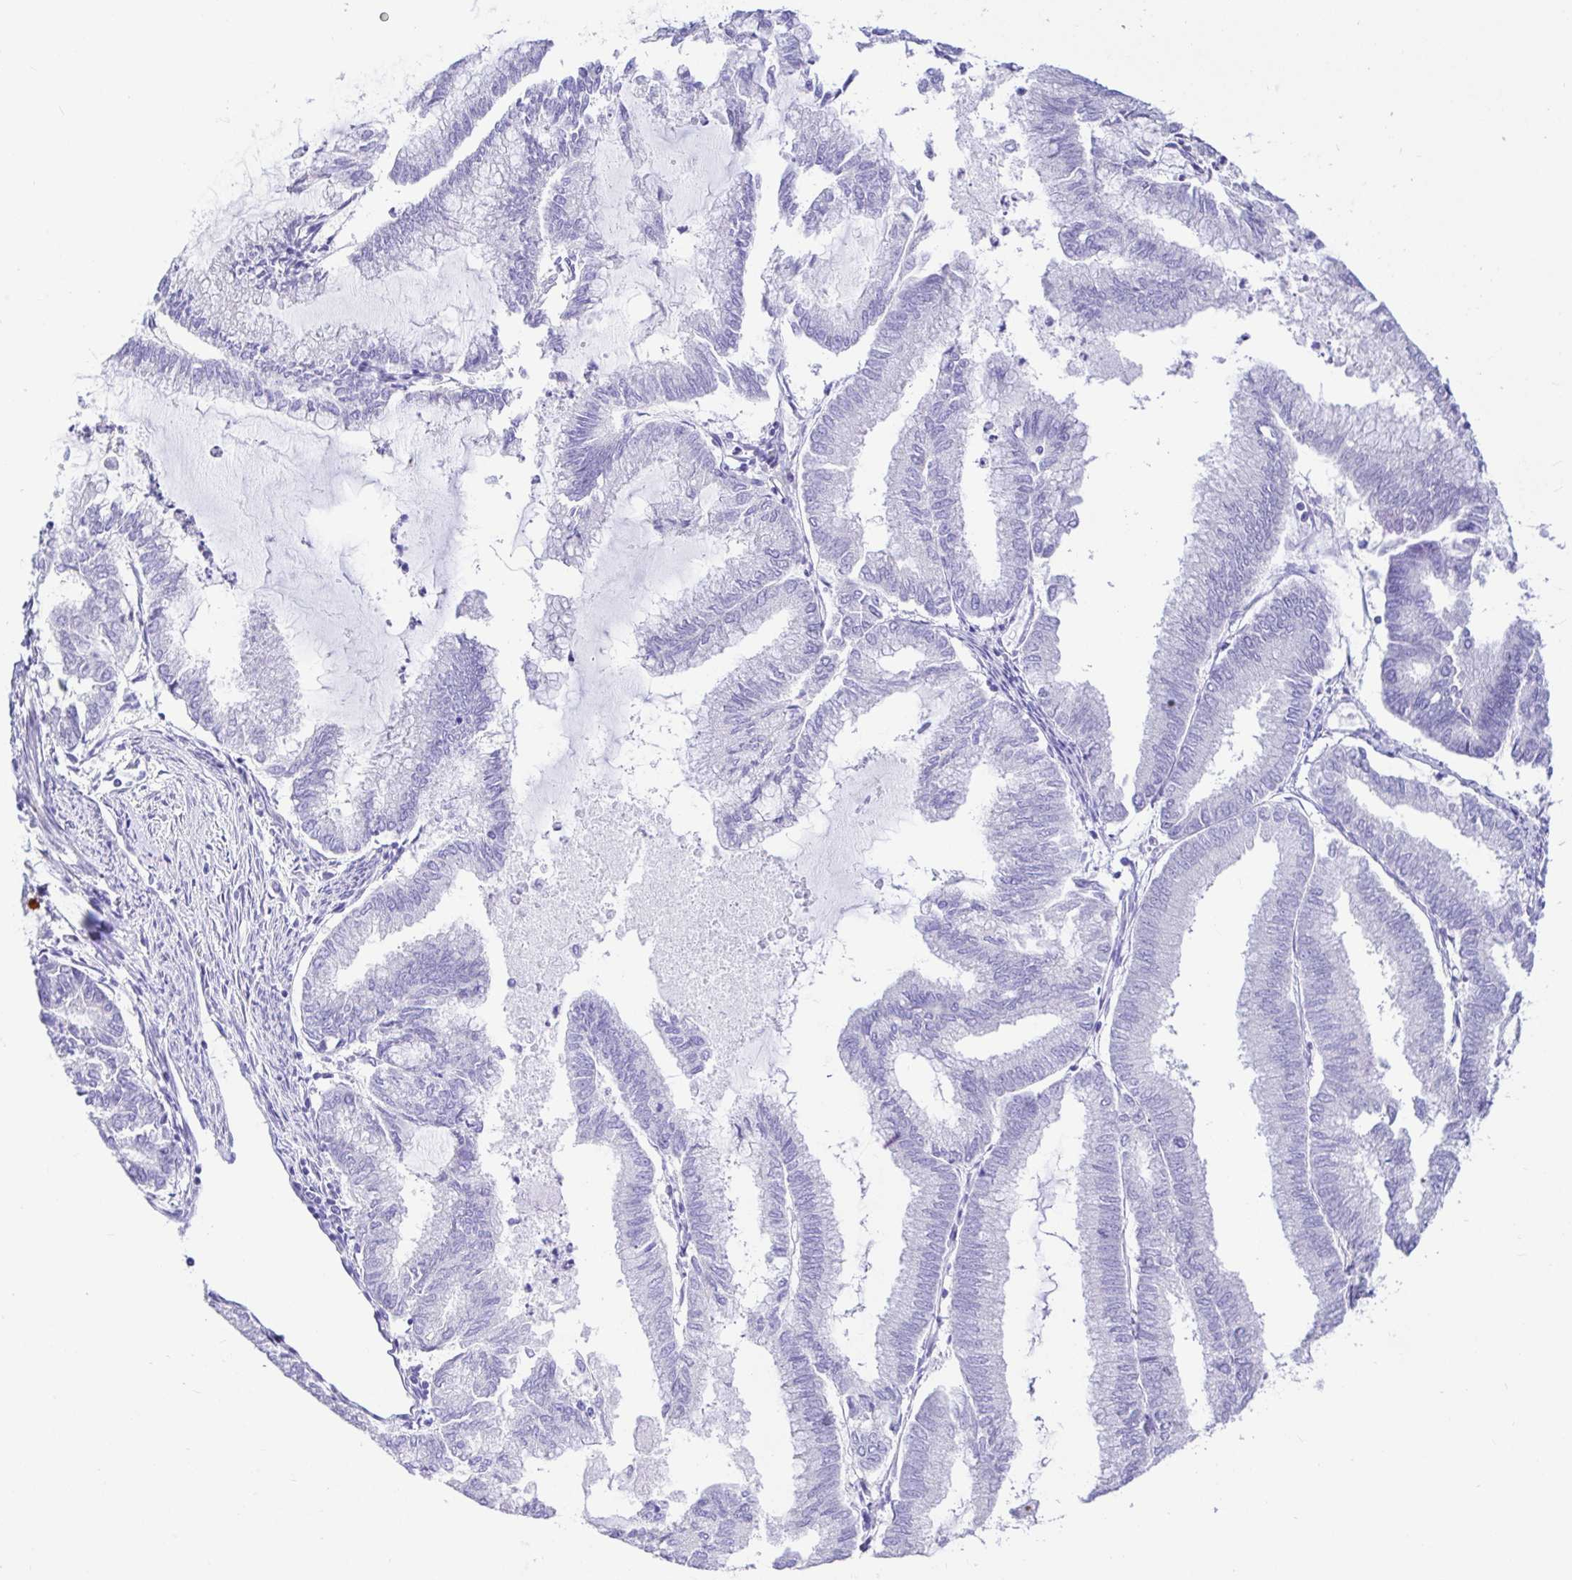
{"staining": {"intensity": "negative", "quantity": "none", "location": "none"}, "tissue": "endometrial cancer", "cell_type": "Tumor cells", "image_type": "cancer", "snomed": [{"axis": "morphology", "description": "Adenocarcinoma, NOS"}, {"axis": "topography", "description": "Endometrium"}], "caption": "Immunohistochemistry photomicrograph of endometrial cancer stained for a protein (brown), which displays no staining in tumor cells. (Immunohistochemistry, brightfield microscopy, high magnification).", "gene": "BACE2", "patient": {"sex": "female", "age": 79}}